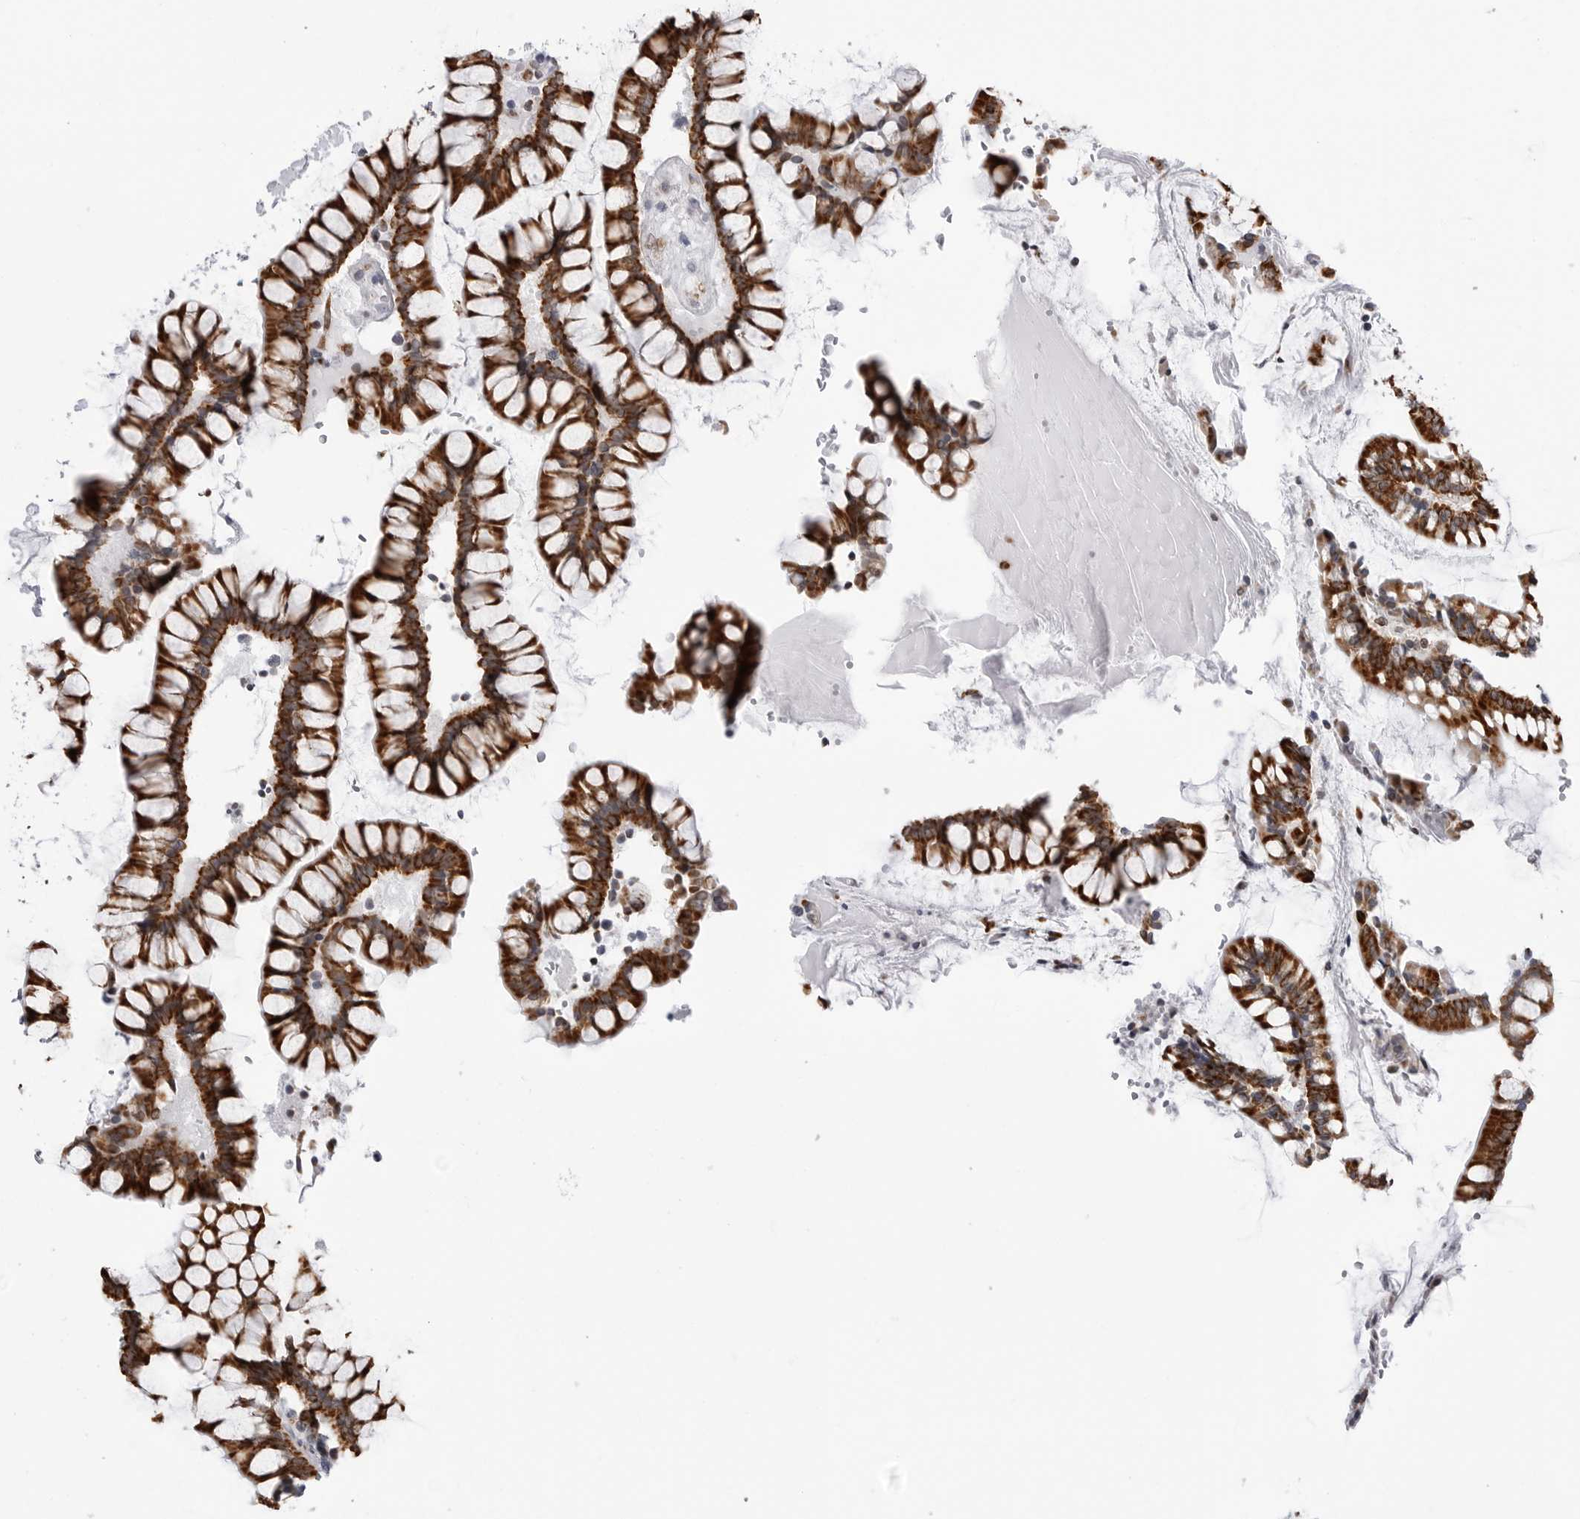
{"staining": {"intensity": "negative", "quantity": "none", "location": "none"}, "tissue": "colon", "cell_type": "Endothelial cells", "image_type": "normal", "snomed": [{"axis": "morphology", "description": "Normal tissue, NOS"}, {"axis": "topography", "description": "Colon"}], "caption": "Immunohistochemistry (IHC) micrograph of unremarkable colon: colon stained with DAB demonstrates no significant protein positivity in endothelial cells. The staining was performed using DAB to visualize the protein expression in brown, while the nuclei were stained in blue with hematoxylin (Magnification: 20x).", "gene": "COX5A", "patient": {"sex": "female", "age": 79}}